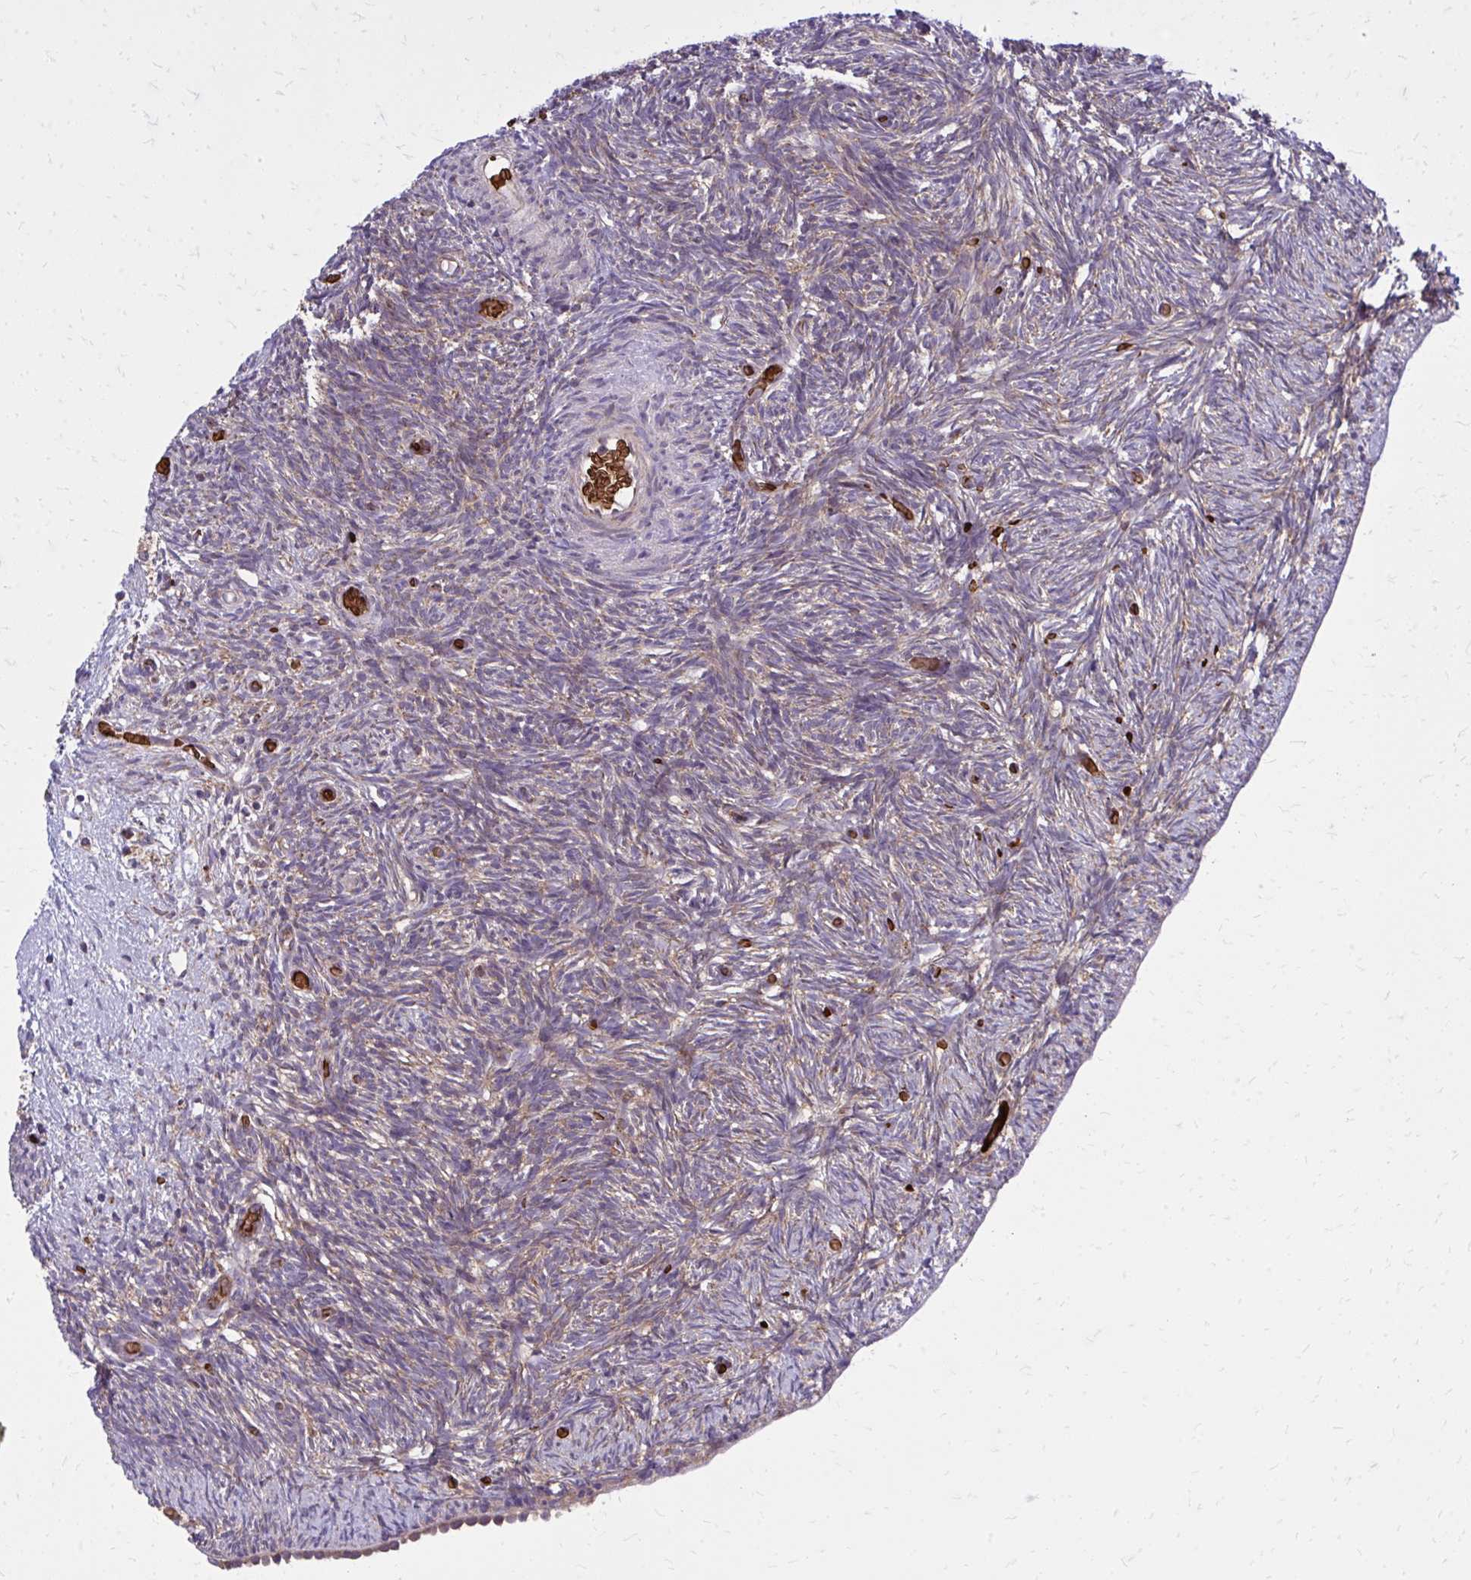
{"staining": {"intensity": "strong", "quantity": ">75%", "location": "cytoplasmic/membranous"}, "tissue": "ovary", "cell_type": "Follicle cells", "image_type": "normal", "snomed": [{"axis": "morphology", "description": "Normal tissue, NOS"}, {"axis": "topography", "description": "Ovary"}], "caption": "Immunohistochemistry of unremarkable human ovary shows high levels of strong cytoplasmic/membranous expression in approximately >75% of follicle cells.", "gene": "PDK4", "patient": {"sex": "female", "age": 39}}